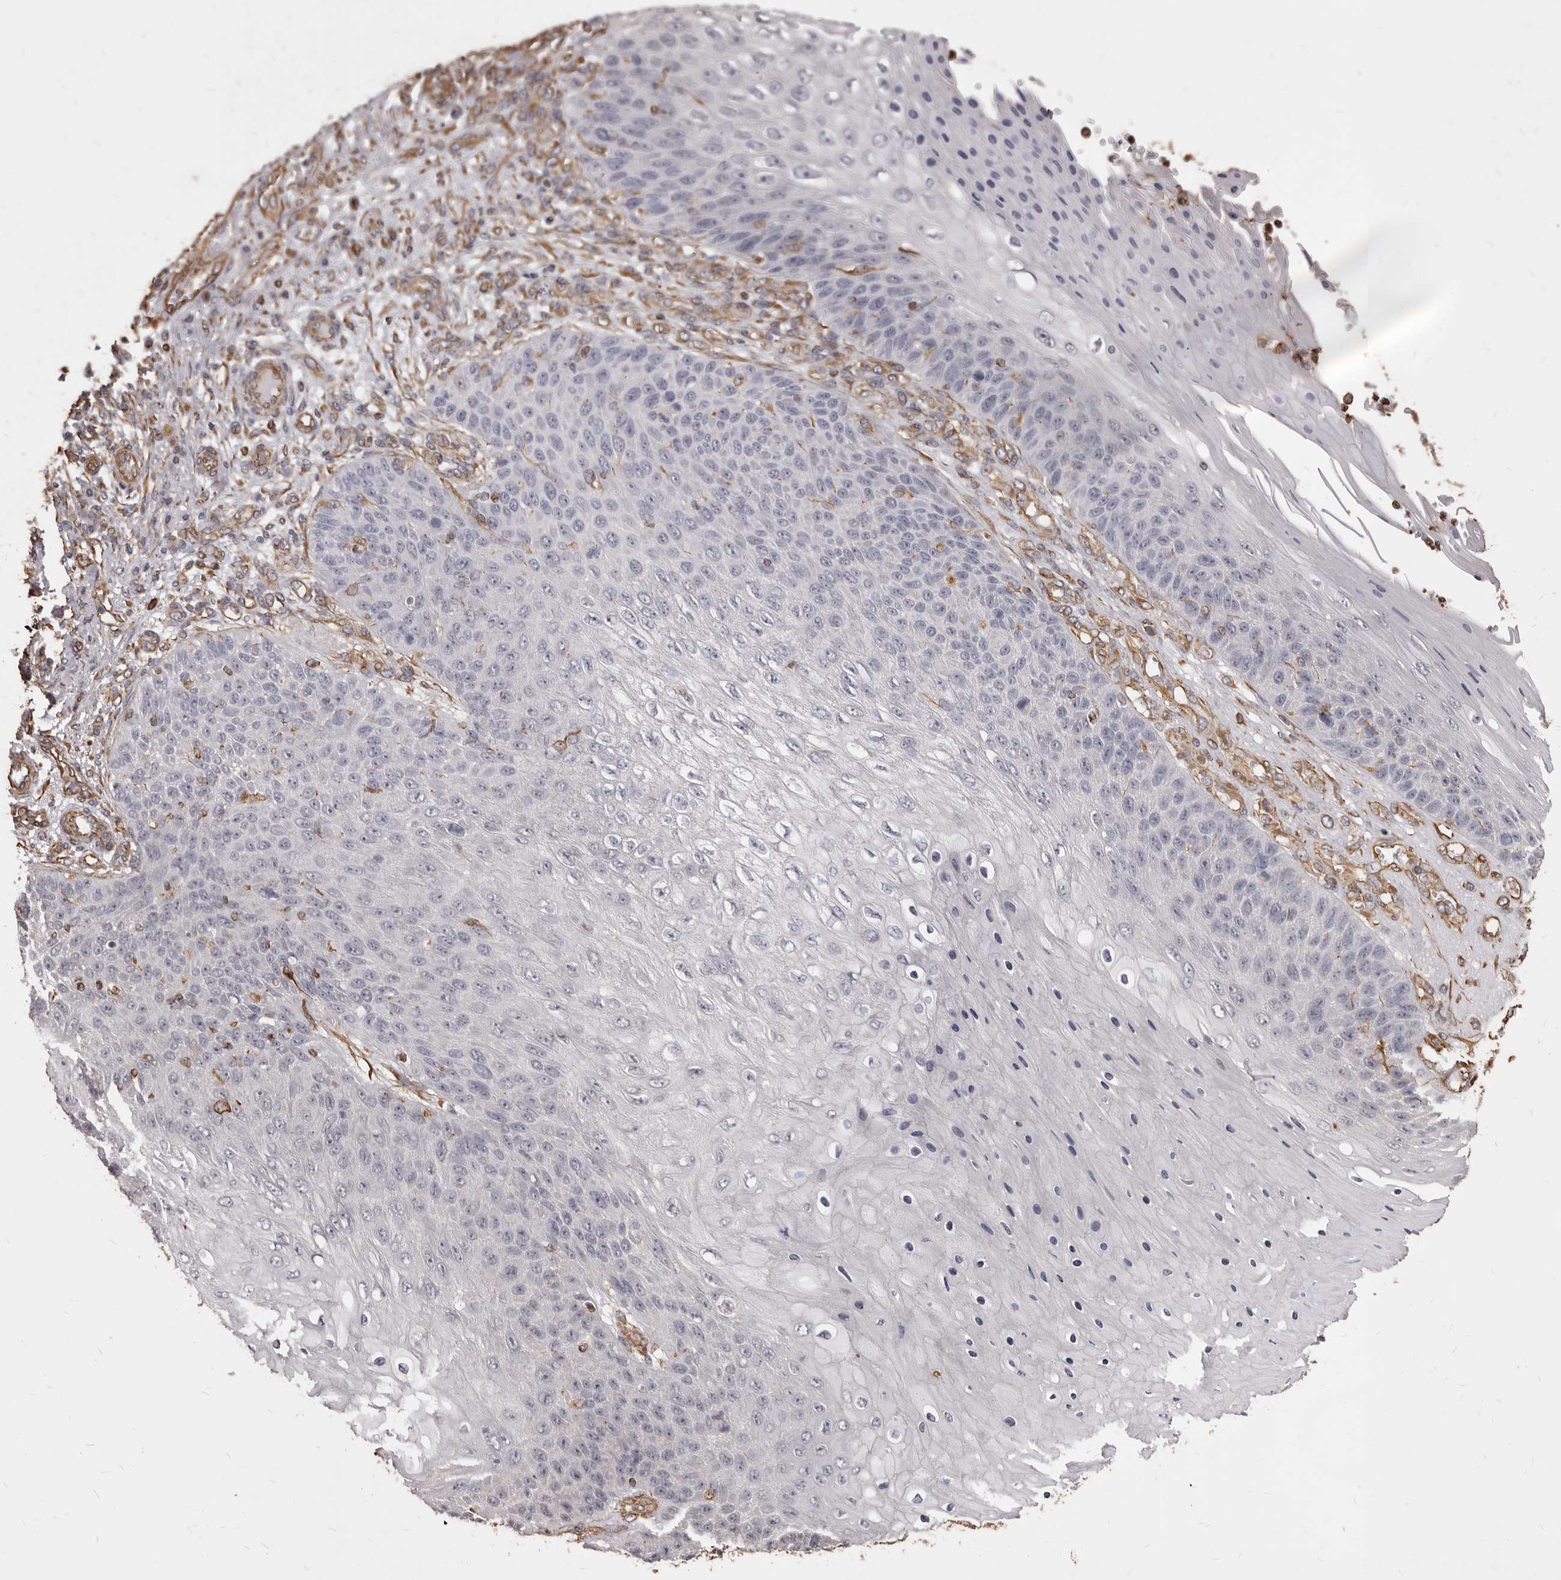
{"staining": {"intensity": "negative", "quantity": "none", "location": "none"}, "tissue": "skin cancer", "cell_type": "Tumor cells", "image_type": "cancer", "snomed": [{"axis": "morphology", "description": "Squamous cell carcinoma, NOS"}, {"axis": "topography", "description": "Skin"}], "caption": "The photomicrograph displays no staining of tumor cells in skin squamous cell carcinoma.", "gene": "MTURN", "patient": {"sex": "female", "age": 88}}